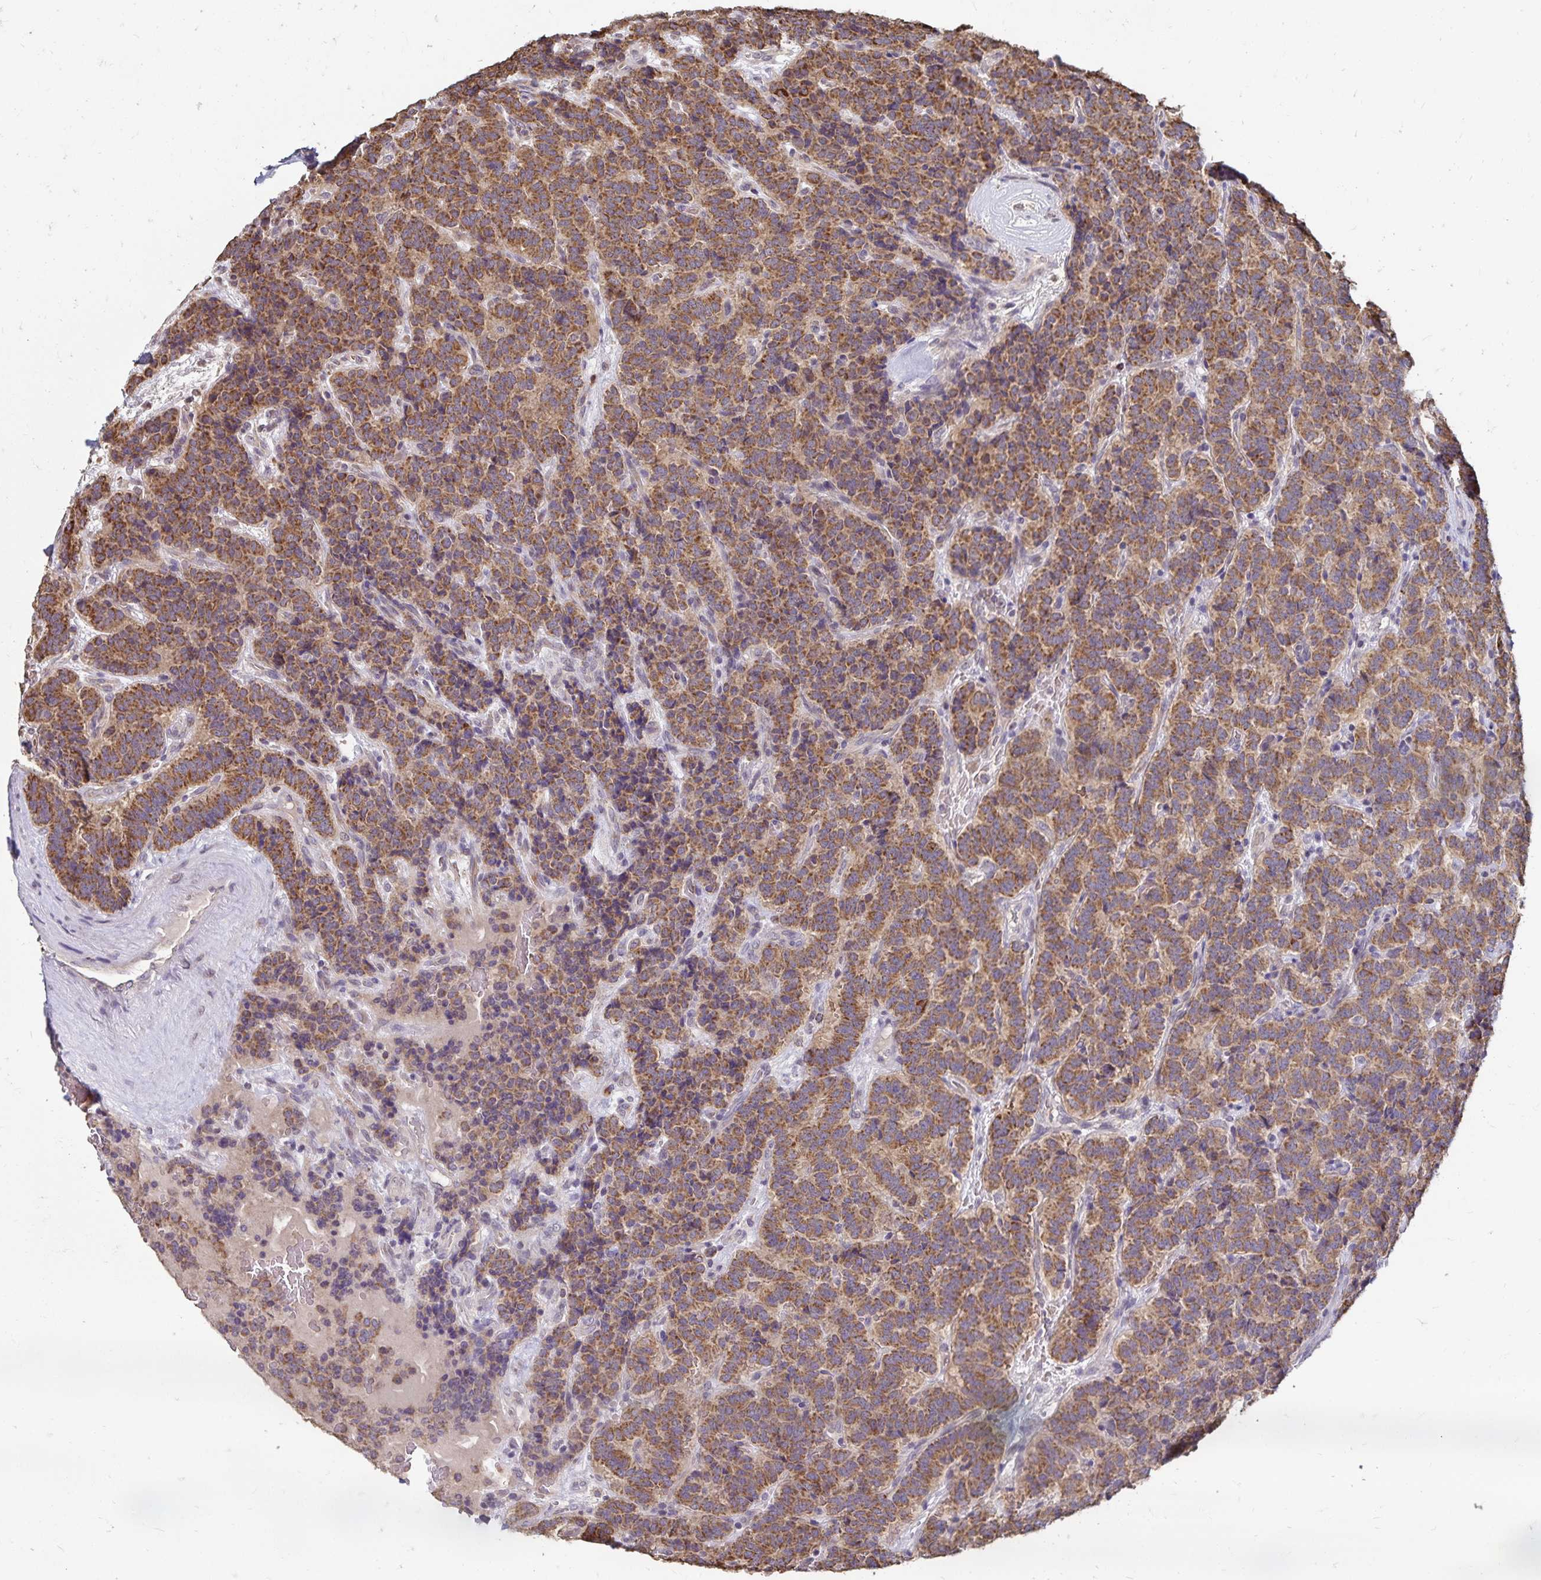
{"staining": {"intensity": "moderate", "quantity": ">75%", "location": "cytoplasmic/membranous"}, "tissue": "carcinoid", "cell_type": "Tumor cells", "image_type": "cancer", "snomed": [{"axis": "morphology", "description": "Carcinoid, malignant, NOS"}, {"axis": "topography", "description": "Pancreas"}], "caption": "Immunohistochemistry (IHC) histopathology image of neoplastic tissue: carcinoid stained using IHC reveals medium levels of moderate protein expression localized specifically in the cytoplasmic/membranous of tumor cells, appearing as a cytoplasmic/membranous brown color.", "gene": "EMC10", "patient": {"sex": "male", "age": 36}}